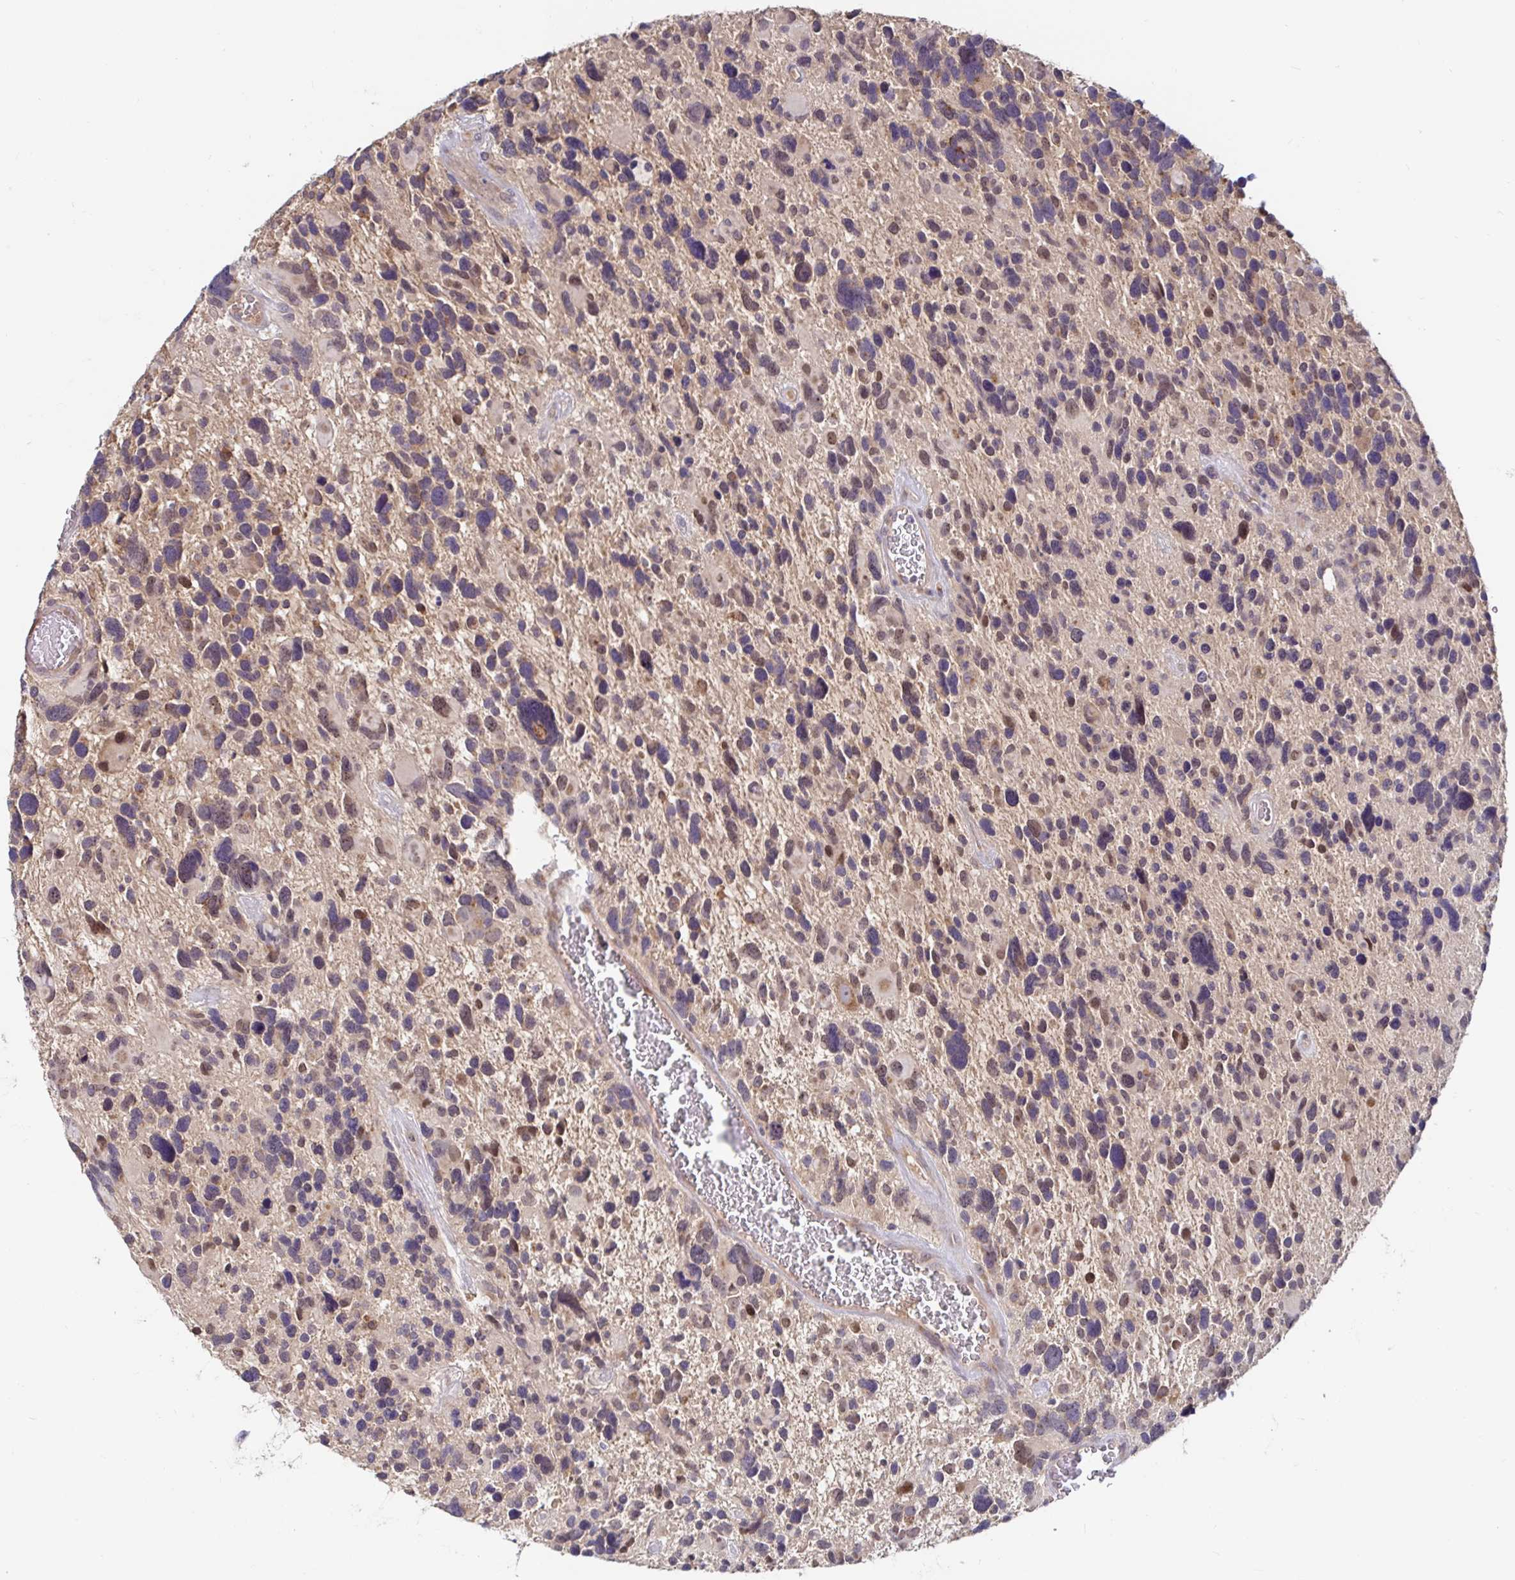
{"staining": {"intensity": "weak", "quantity": "25%-75%", "location": "cytoplasmic/membranous,nuclear"}, "tissue": "glioma", "cell_type": "Tumor cells", "image_type": "cancer", "snomed": [{"axis": "morphology", "description": "Glioma, malignant, High grade"}, {"axis": "topography", "description": "Brain"}], "caption": "The immunohistochemical stain highlights weak cytoplasmic/membranous and nuclear expression in tumor cells of malignant high-grade glioma tissue.", "gene": "LARP1", "patient": {"sex": "male", "age": 49}}